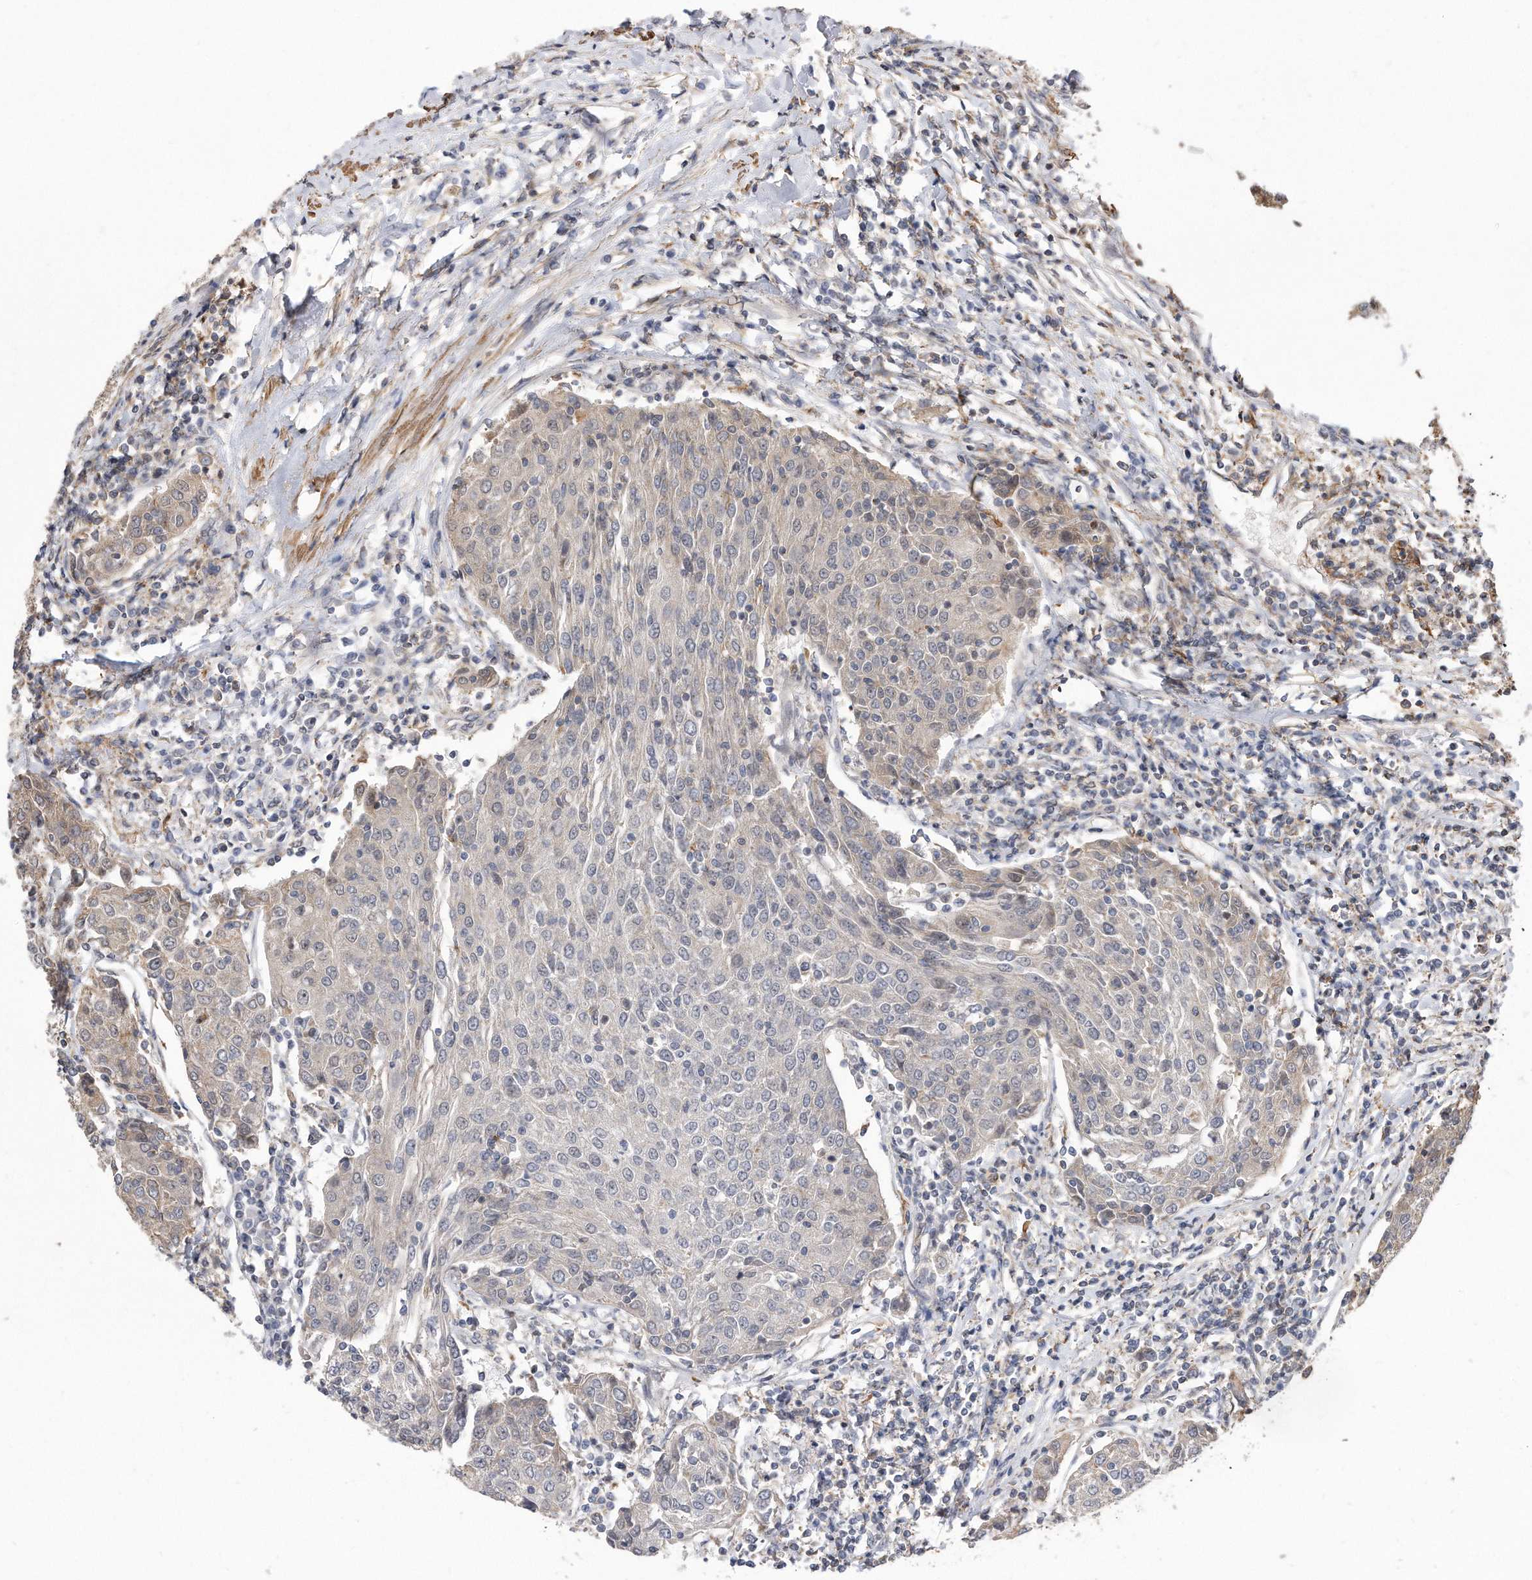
{"staining": {"intensity": "weak", "quantity": "<25%", "location": "cytoplasmic/membranous"}, "tissue": "urothelial cancer", "cell_type": "Tumor cells", "image_type": "cancer", "snomed": [{"axis": "morphology", "description": "Urothelial carcinoma, High grade"}, {"axis": "topography", "description": "Urinary bladder"}], "caption": "Photomicrograph shows no protein staining in tumor cells of urothelial cancer tissue.", "gene": "TCP1", "patient": {"sex": "female", "age": 85}}